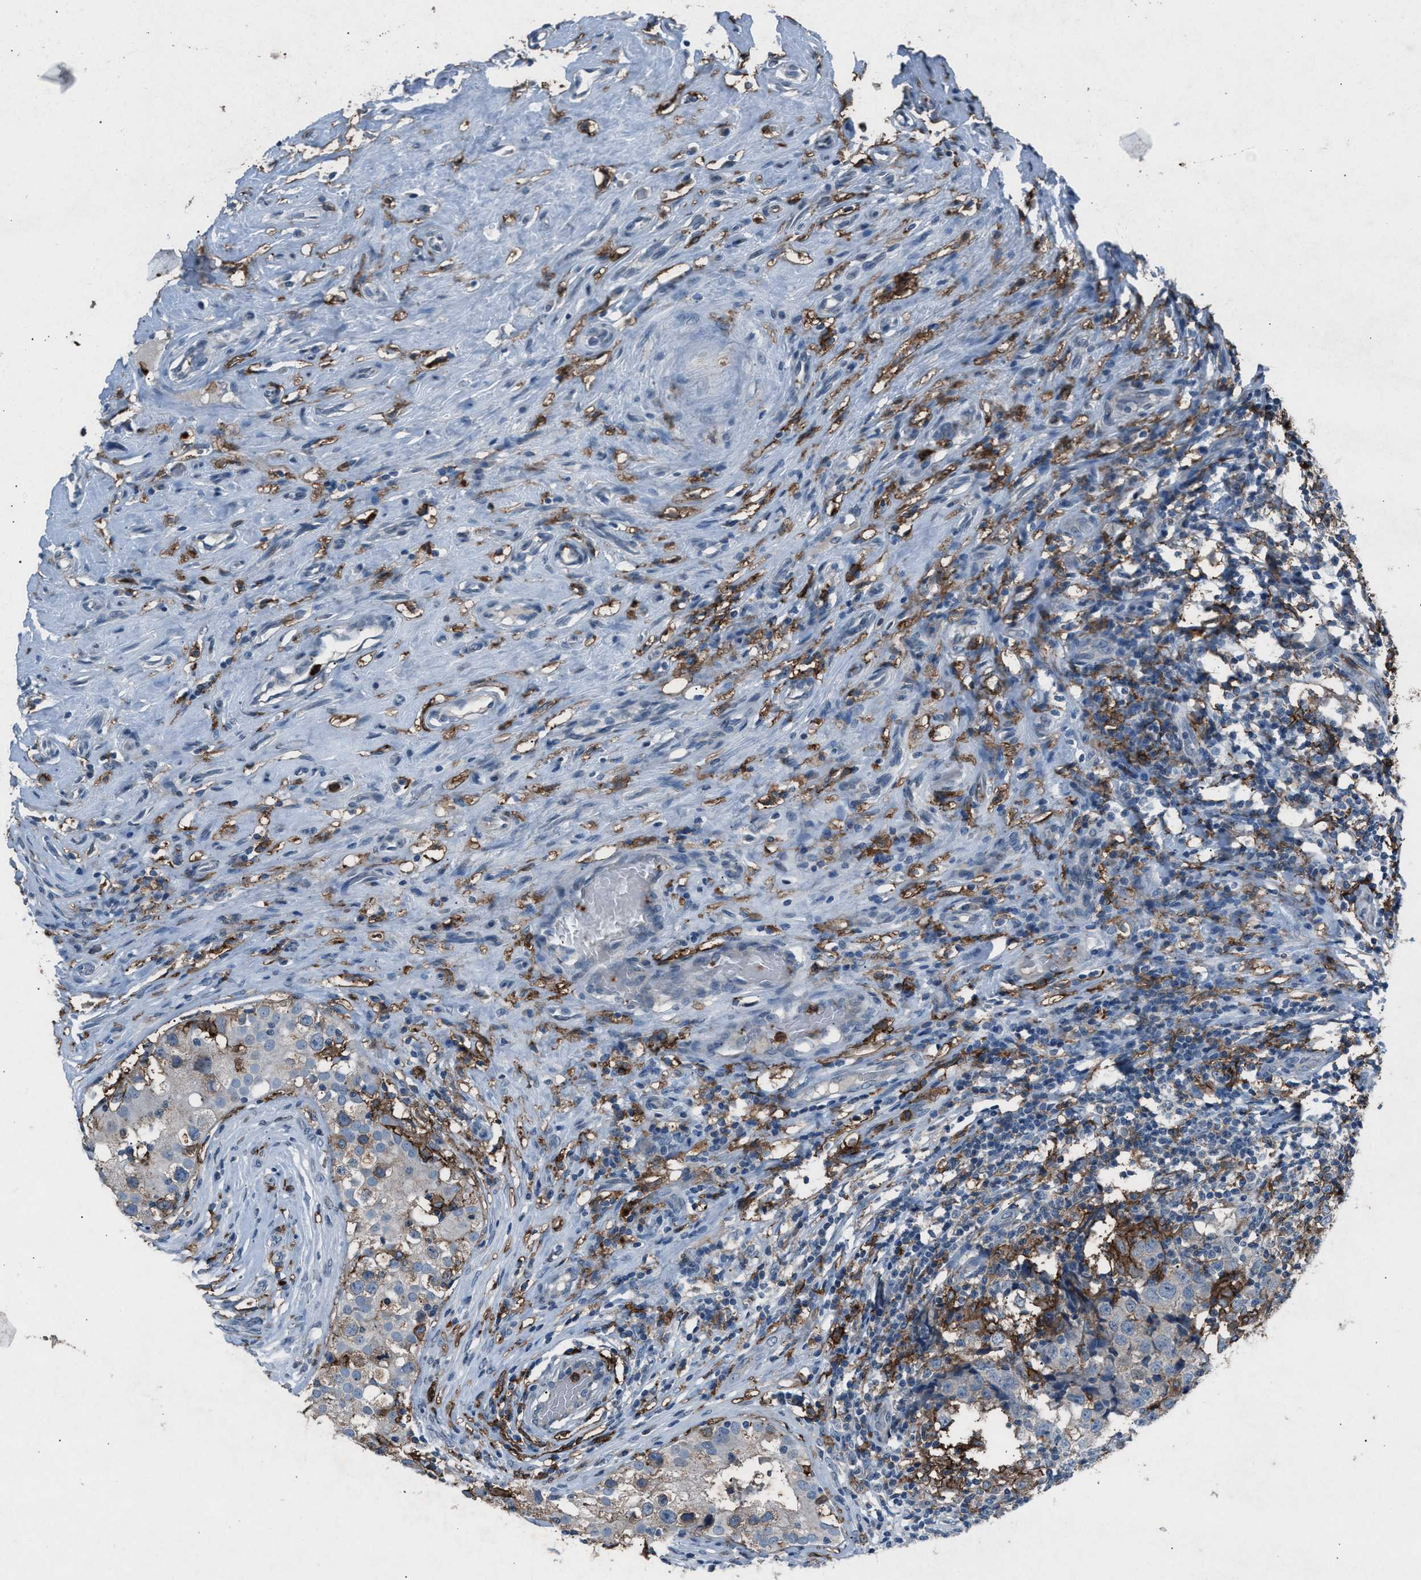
{"staining": {"intensity": "negative", "quantity": "none", "location": "none"}, "tissue": "testis cancer", "cell_type": "Tumor cells", "image_type": "cancer", "snomed": [{"axis": "morphology", "description": "Carcinoma, Embryonal, NOS"}, {"axis": "topography", "description": "Testis"}], "caption": "Immunohistochemical staining of testis cancer (embryonal carcinoma) exhibits no significant staining in tumor cells. (DAB IHC, high magnification).", "gene": "FCER1G", "patient": {"sex": "male", "age": 21}}